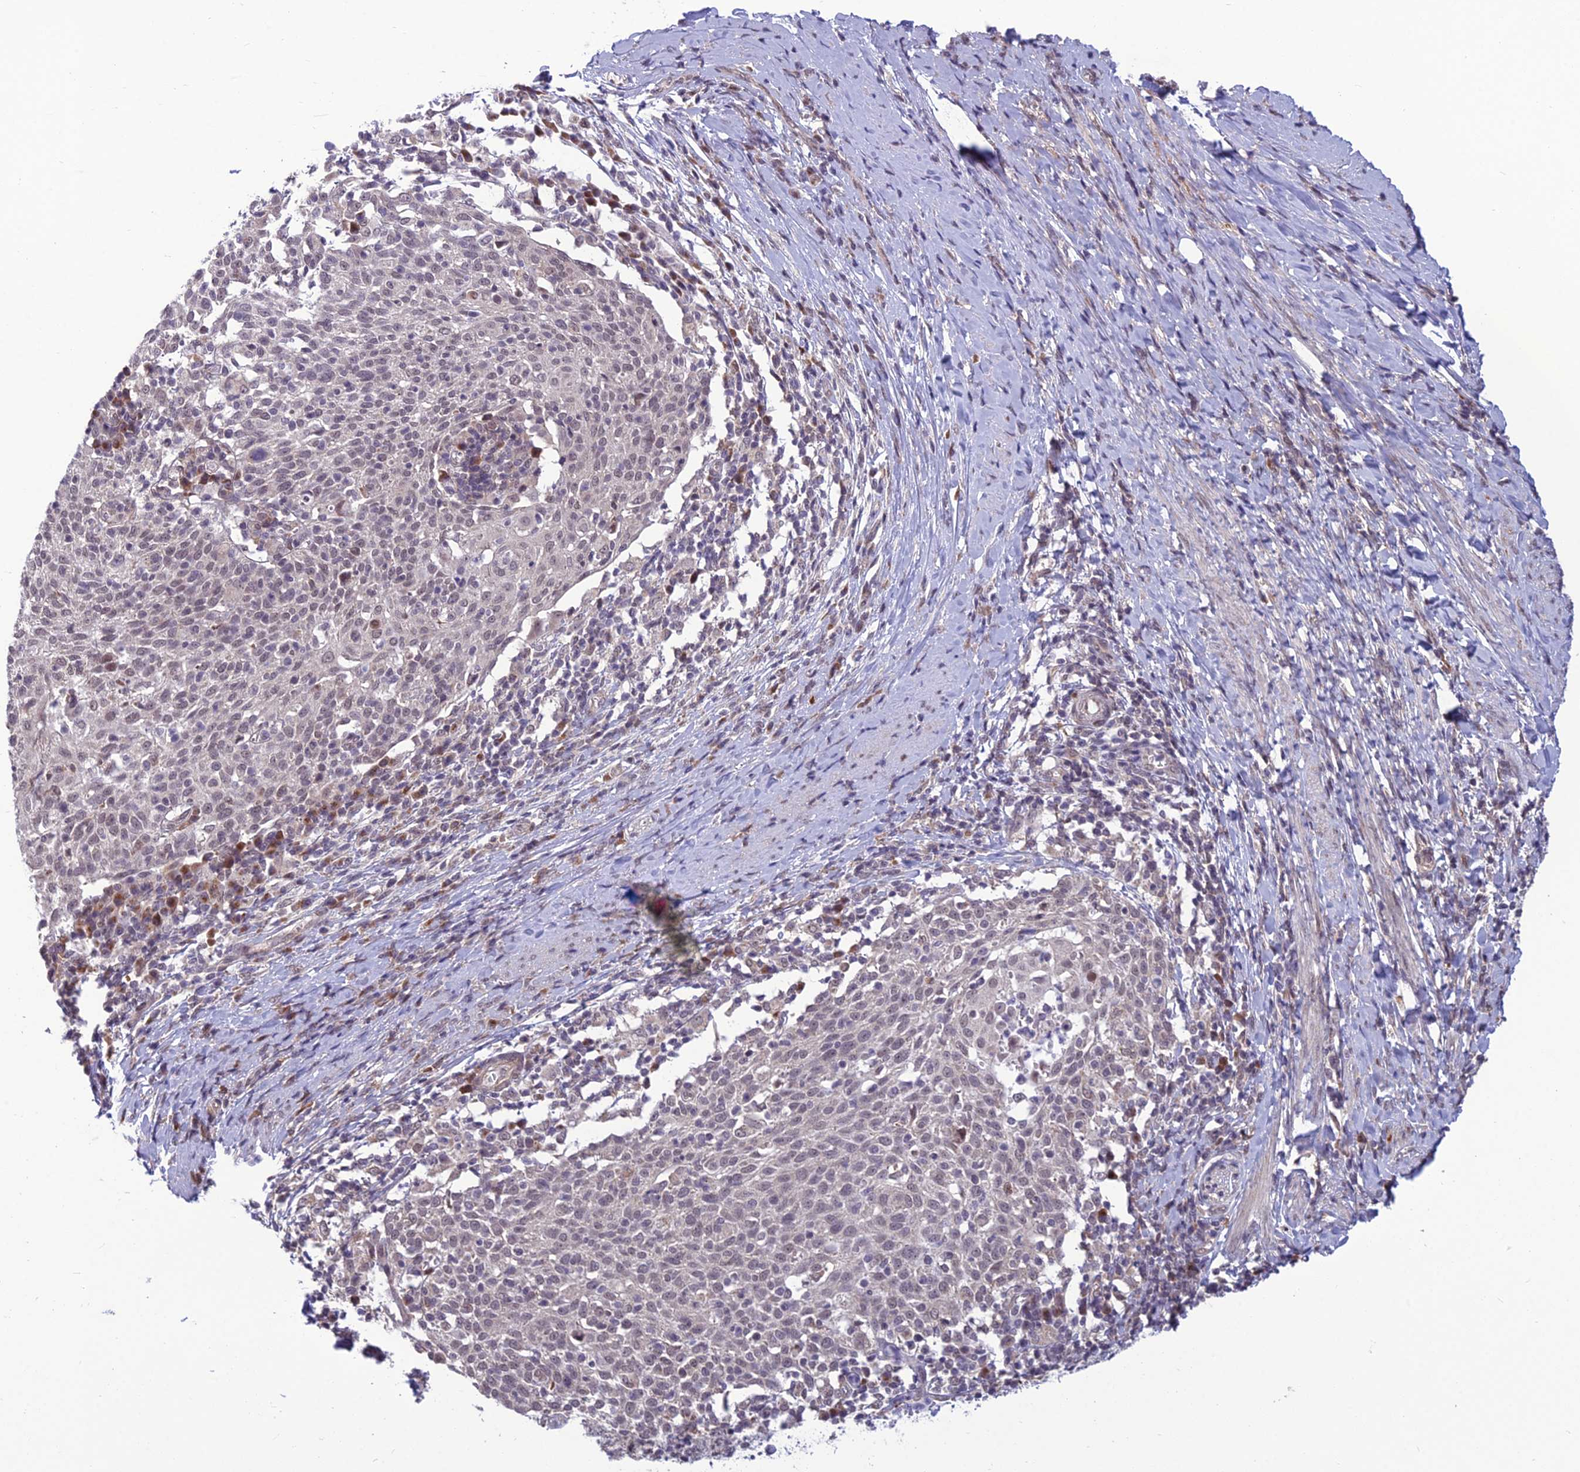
{"staining": {"intensity": "weak", "quantity": "25%-75%", "location": "nuclear"}, "tissue": "cervical cancer", "cell_type": "Tumor cells", "image_type": "cancer", "snomed": [{"axis": "morphology", "description": "Squamous cell carcinoma, NOS"}, {"axis": "topography", "description": "Cervix"}], "caption": "IHC (DAB (3,3'-diaminobenzidine)) staining of human cervical cancer (squamous cell carcinoma) shows weak nuclear protein staining in about 25%-75% of tumor cells.", "gene": "FBRS", "patient": {"sex": "female", "age": 52}}